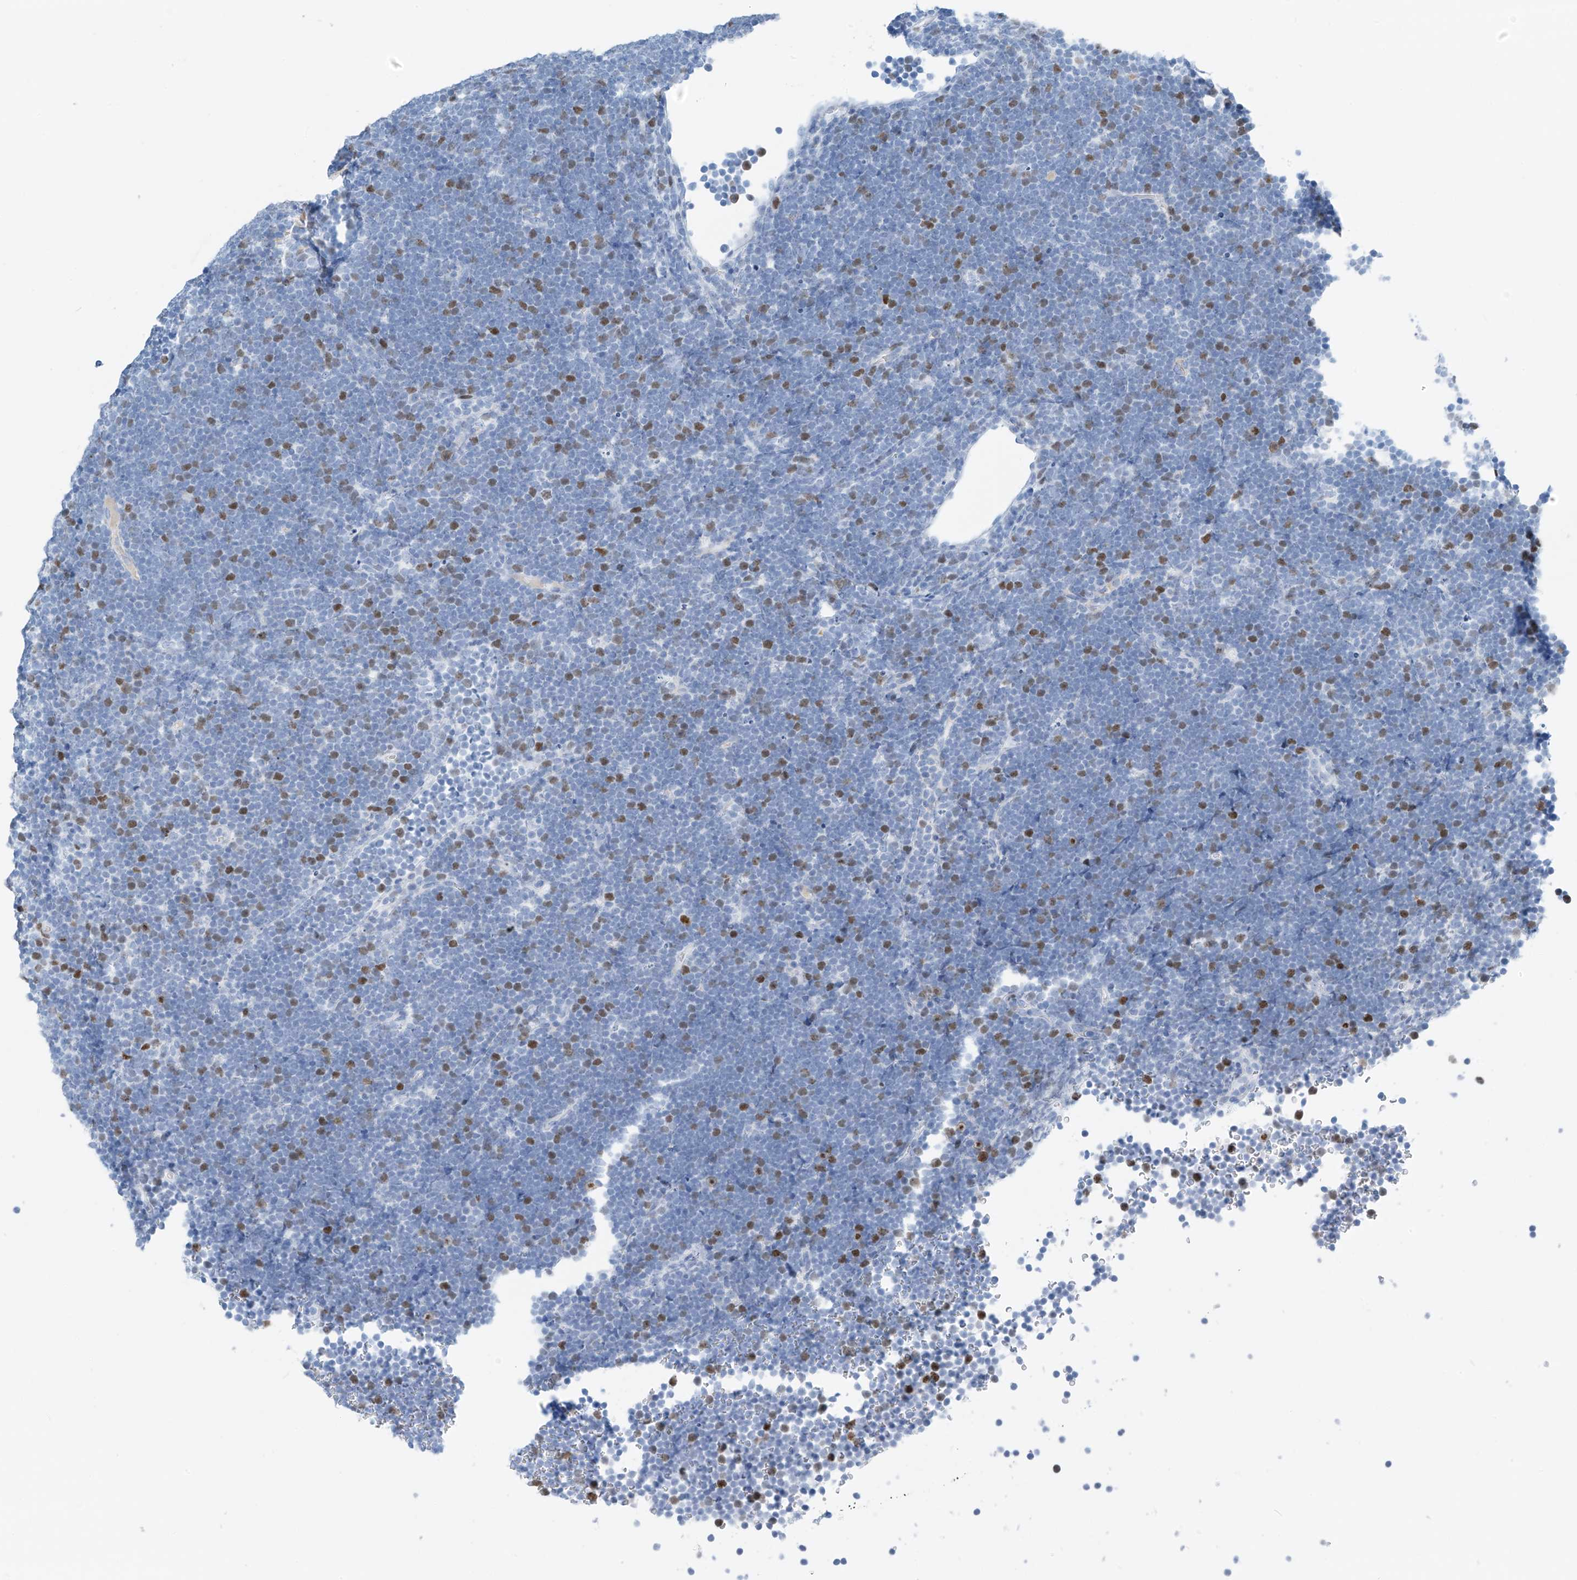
{"staining": {"intensity": "moderate", "quantity": "<25%", "location": "nuclear"}, "tissue": "lymphoma", "cell_type": "Tumor cells", "image_type": "cancer", "snomed": [{"axis": "morphology", "description": "Malignant lymphoma, non-Hodgkin's type, High grade"}, {"axis": "topography", "description": "Lymph node"}], "caption": "About <25% of tumor cells in high-grade malignant lymphoma, non-Hodgkin's type show moderate nuclear protein expression as visualized by brown immunohistochemical staining.", "gene": "SGO2", "patient": {"sex": "male", "age": 13}}